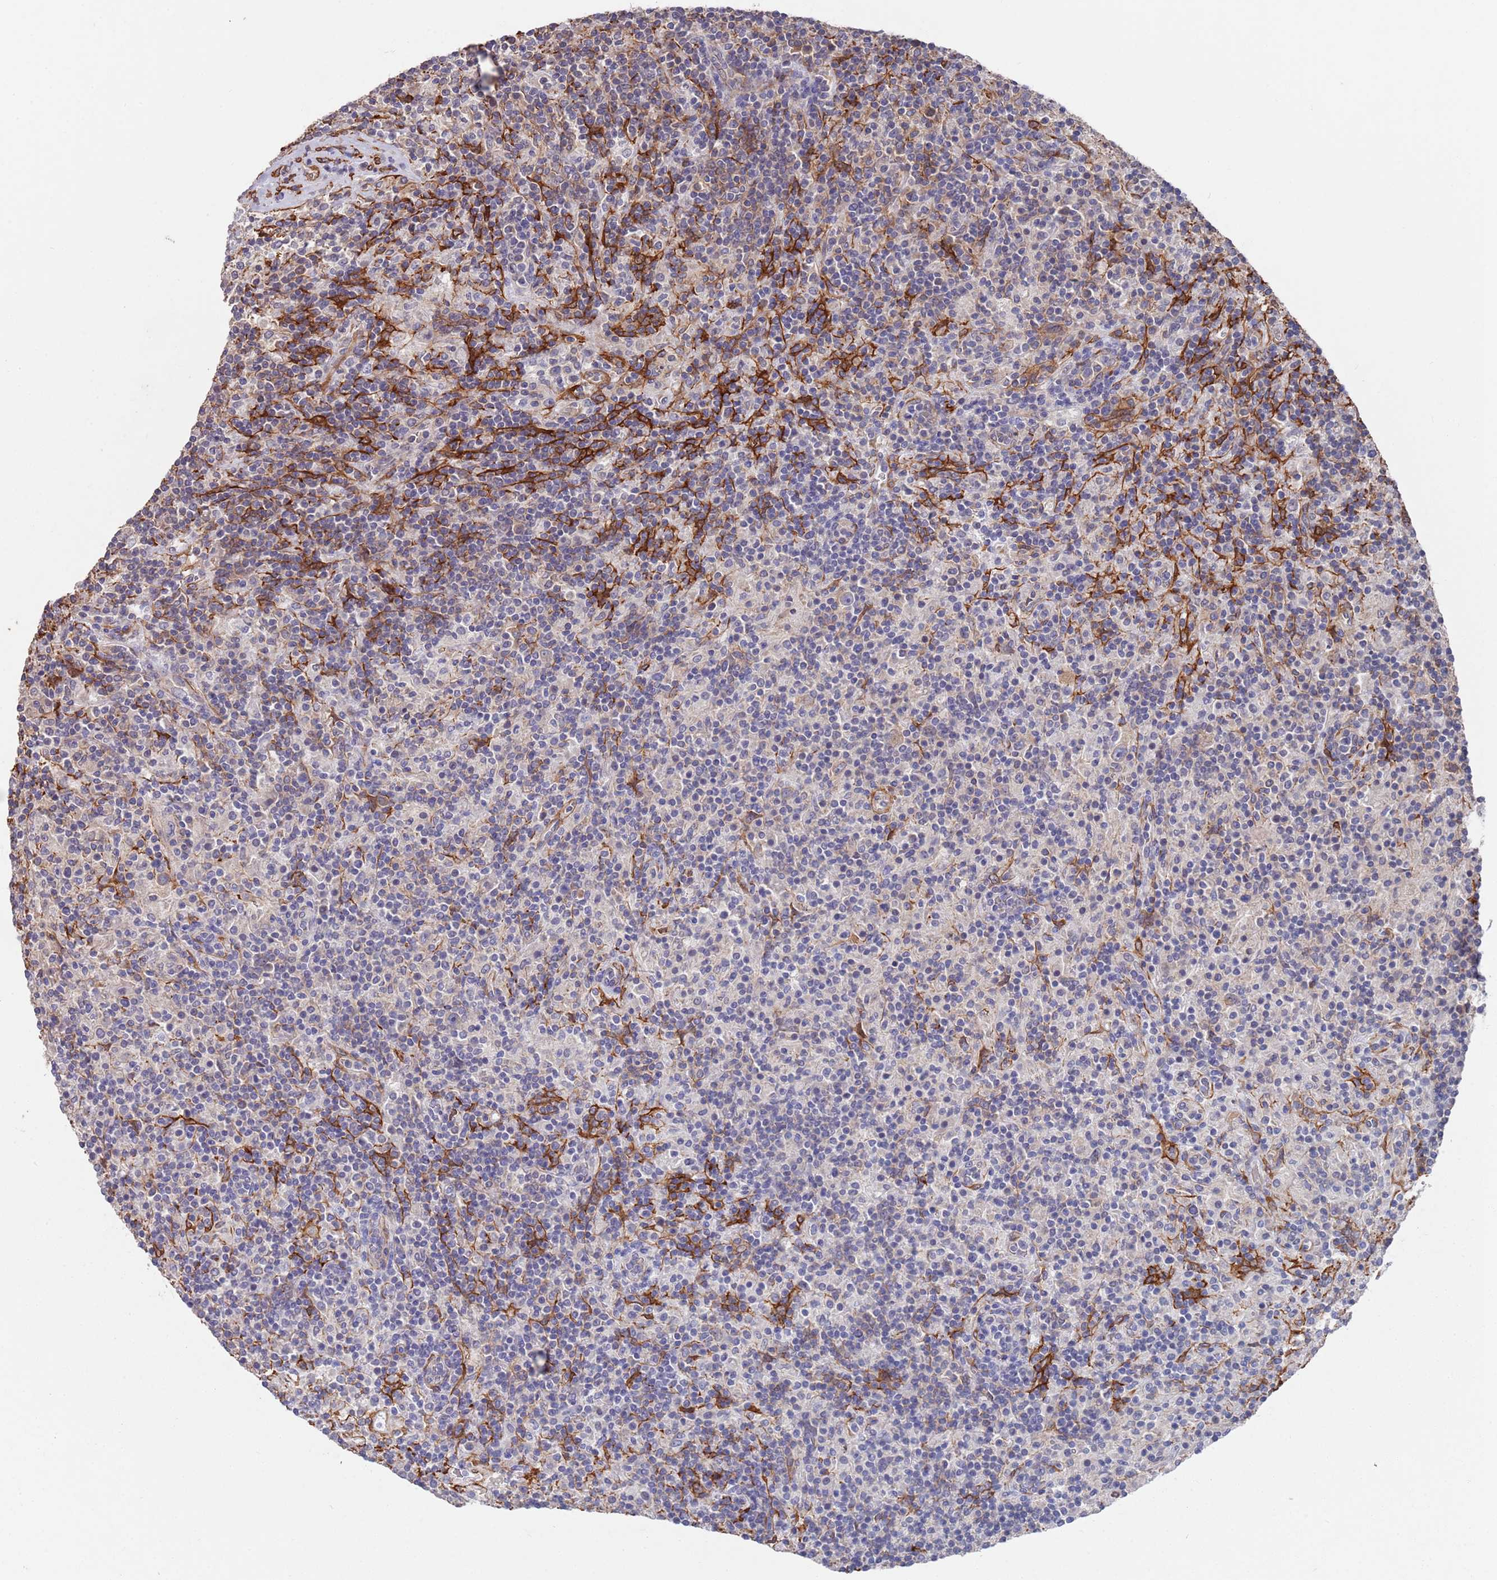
{"staining": {"intensity": "negative", "quantity": "none", "location": "none"}, "tissue": "lymphoma", "cell_type": "Tumor cells", "image_type": "cancer", "snomed": [{"axis": "morphology", "description": "Hodgkin's disease, NOS"}, {"axis": "topography", "description": "Lymph node"}], "caption": "Immunohistochemical staining of lymphoma exhibits no significant positivity in tumor cells.", "gene": "ANK2", "patient": {"sex": "male", "age": 70}}